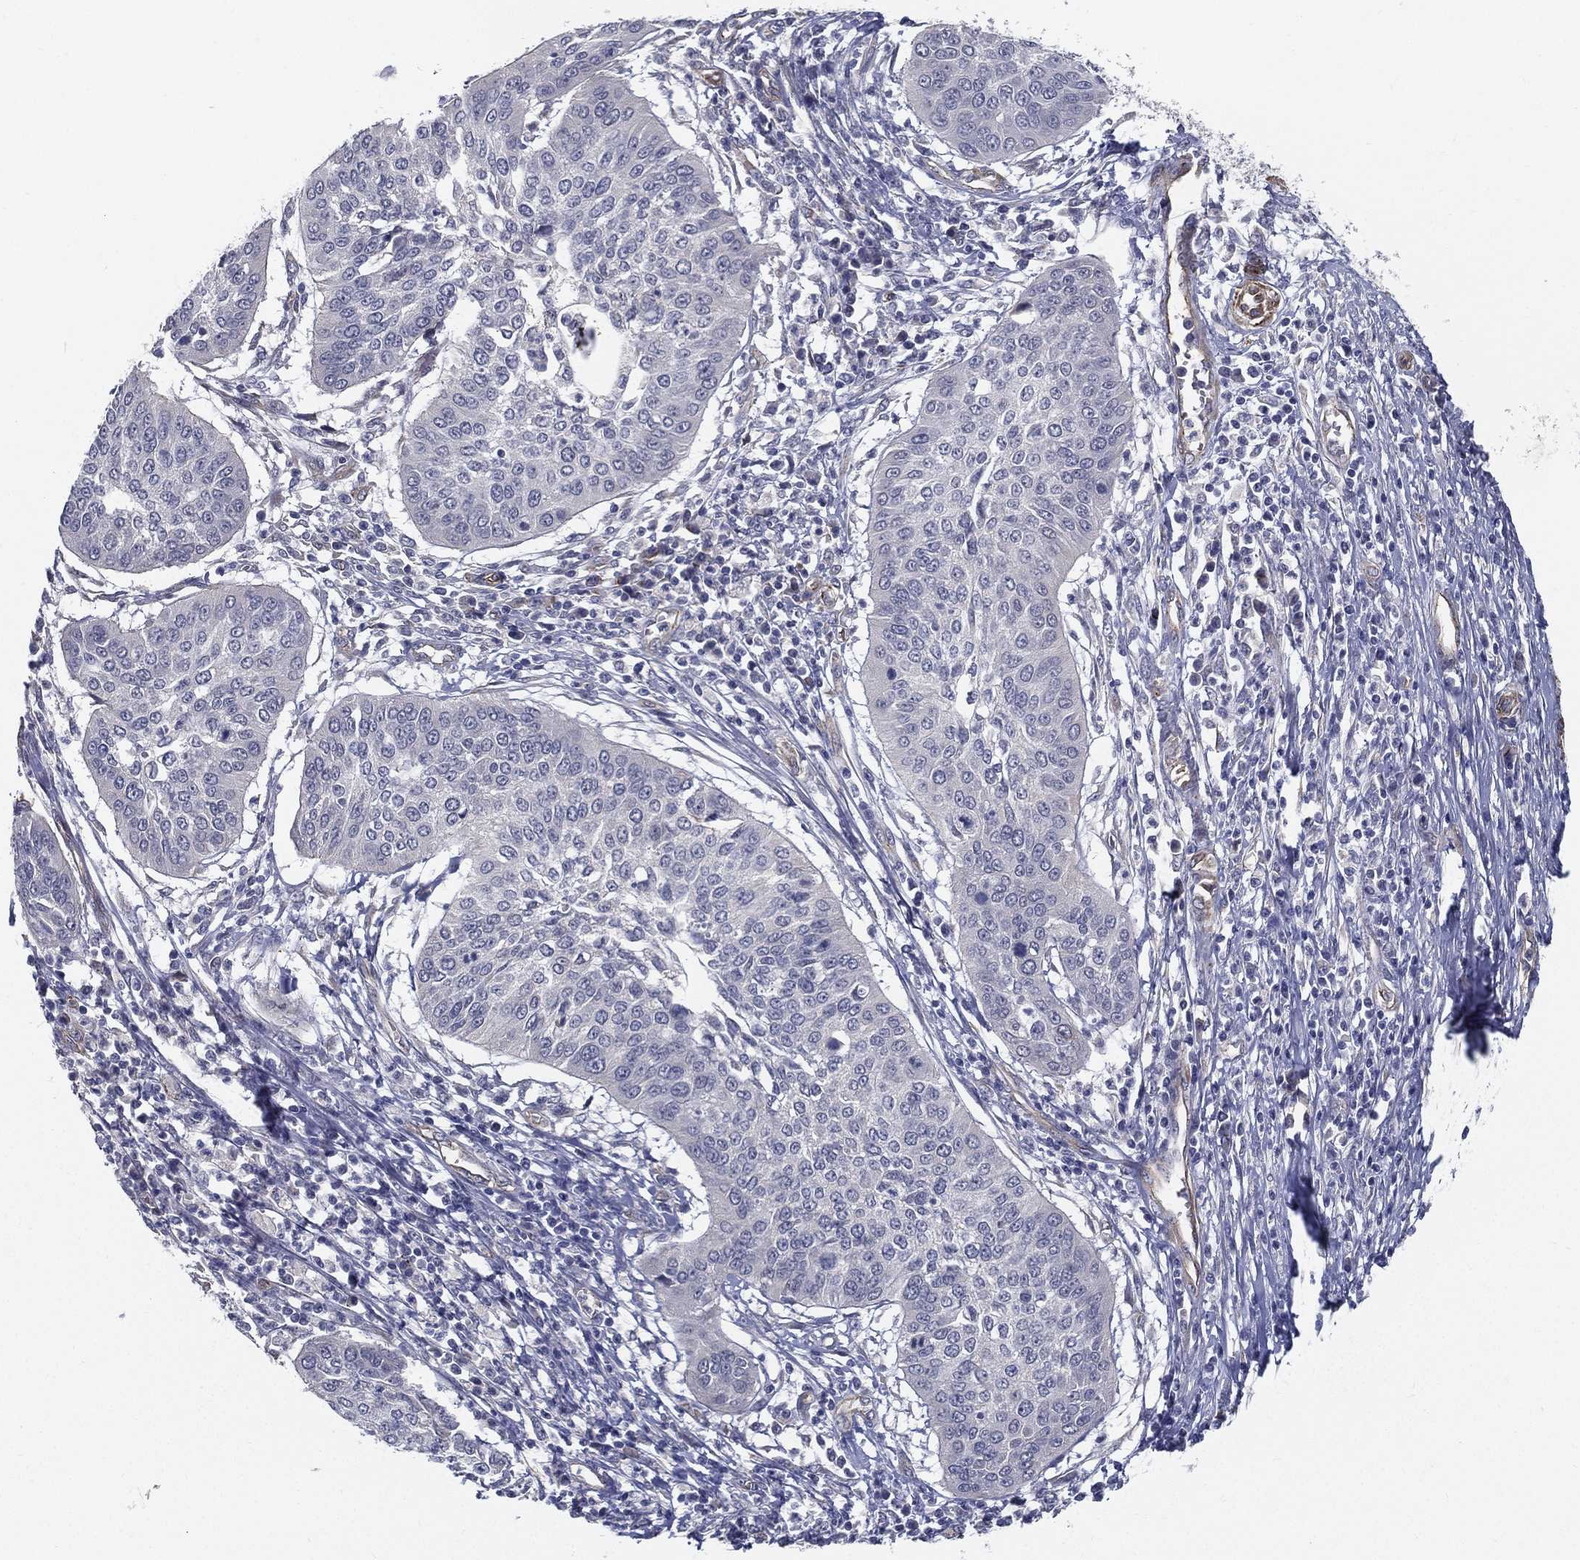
{"staining": {"intensity": "negative", "quantity": "none", "location": "none"}, "tissue": "cervical cancer", "cell_type": "Tumor cells", "image_type": "cancer", "snomed": [{"axis": "morphology", "description": "Normal tissue, NOS"}, {"axis": "morphology", "description": "Squamous cell carcinoma, NOS"}, {"axis": "topography", "description": "Cervix"}], "caption": "Cervical cancer stained for a protein using immunohistochemistry (IHC) demonstrates no staining tumor cells.", "gene": "LRRC56", "patient": {"sex": "female", "age": 39}}